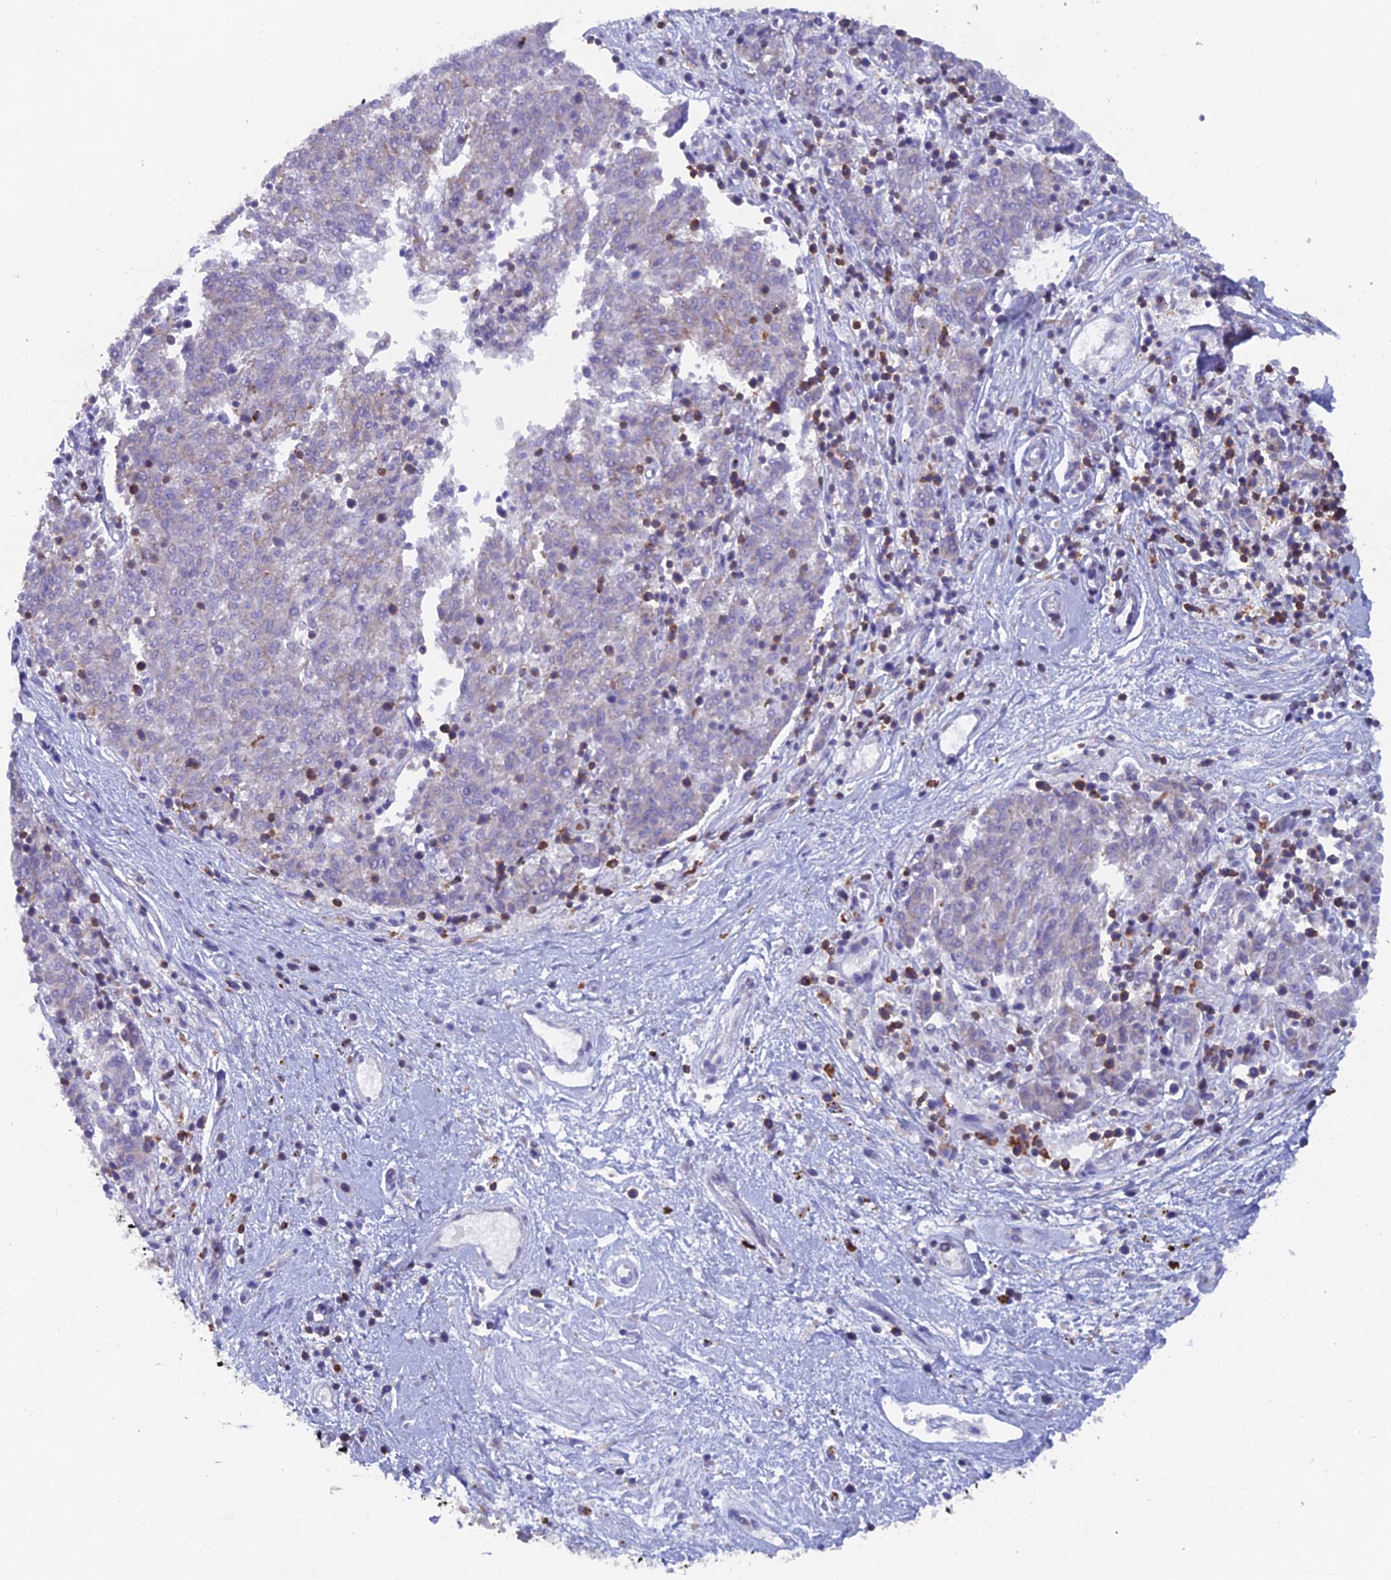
{"staining": {"intensity": "negative", "quantity": "none", "location": "none"}, "tissue": "melanoma", "cell_type": "Tumor cells", "image_type": "cancer", "snomed": [{"axis": "morphology", "description": "Malignant melanoma, NOS"}, {"axis": "topography", "description": "Skin"}], "caption": "Melanoma was stained to show a protein in brown. There is no significant staining in tumor cells.", "gene": "ABI3BP", "patient": {"sex": "female", "age": 72}}